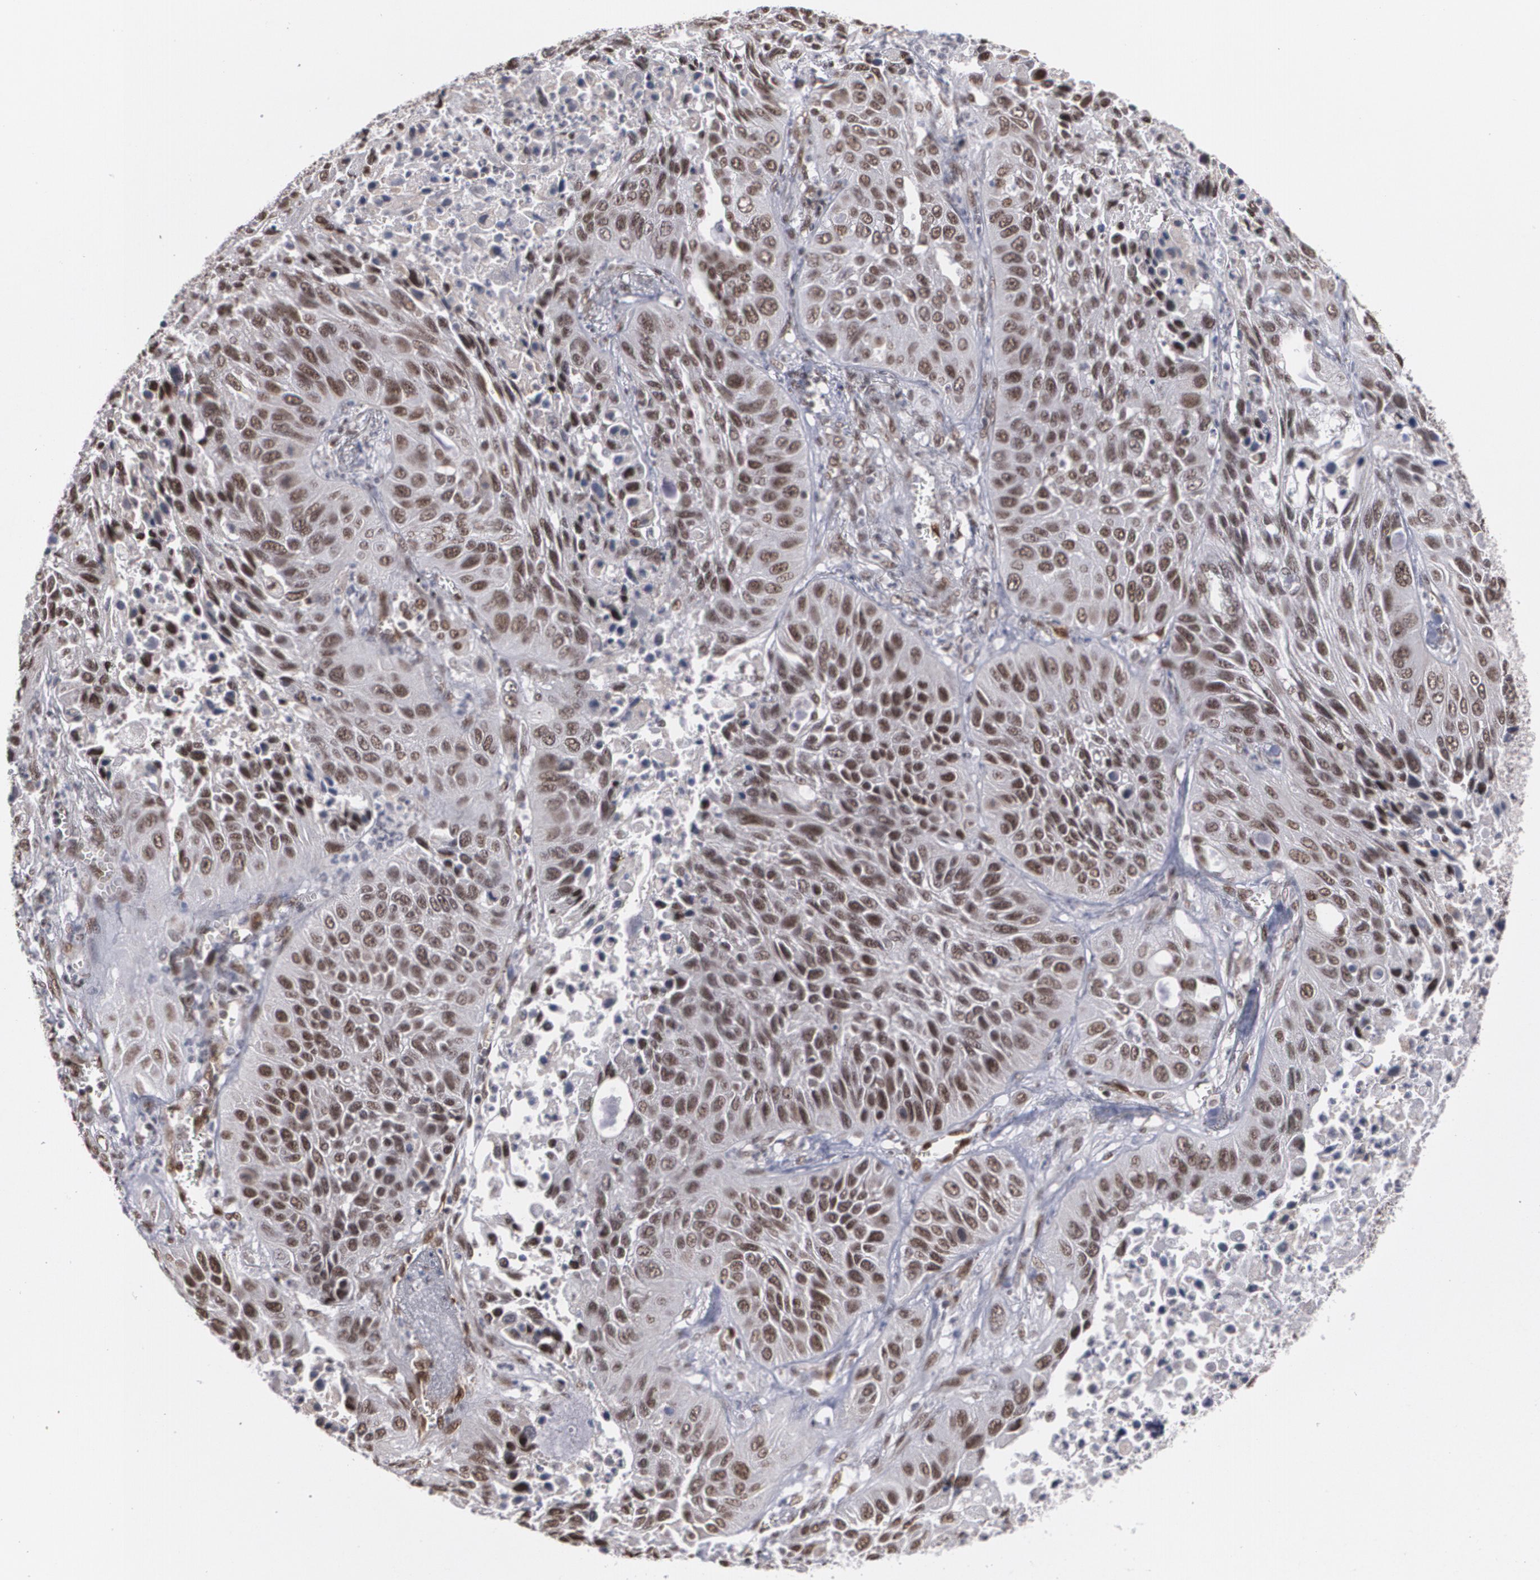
{"staining": {"intensity": "moderate", "quantity": ">75%", "location": "nuclear"}, "tissue": "lung cancer", "cell_type": "Tumor cells", "image_type": "cancer", "snomed": [{"axis": "morphology", "description": "Squamous cell carcinoma, NOS"}, {"axis": "topography", "description": "Lung"}], "caption": "An image of squamous cell carcinoma (lung) stained for a protein demonstrates moderate nuclear brown staining in tumor cells.", "gene": "ZNF75A", "patient": {"sex": "female", "age": 76}}